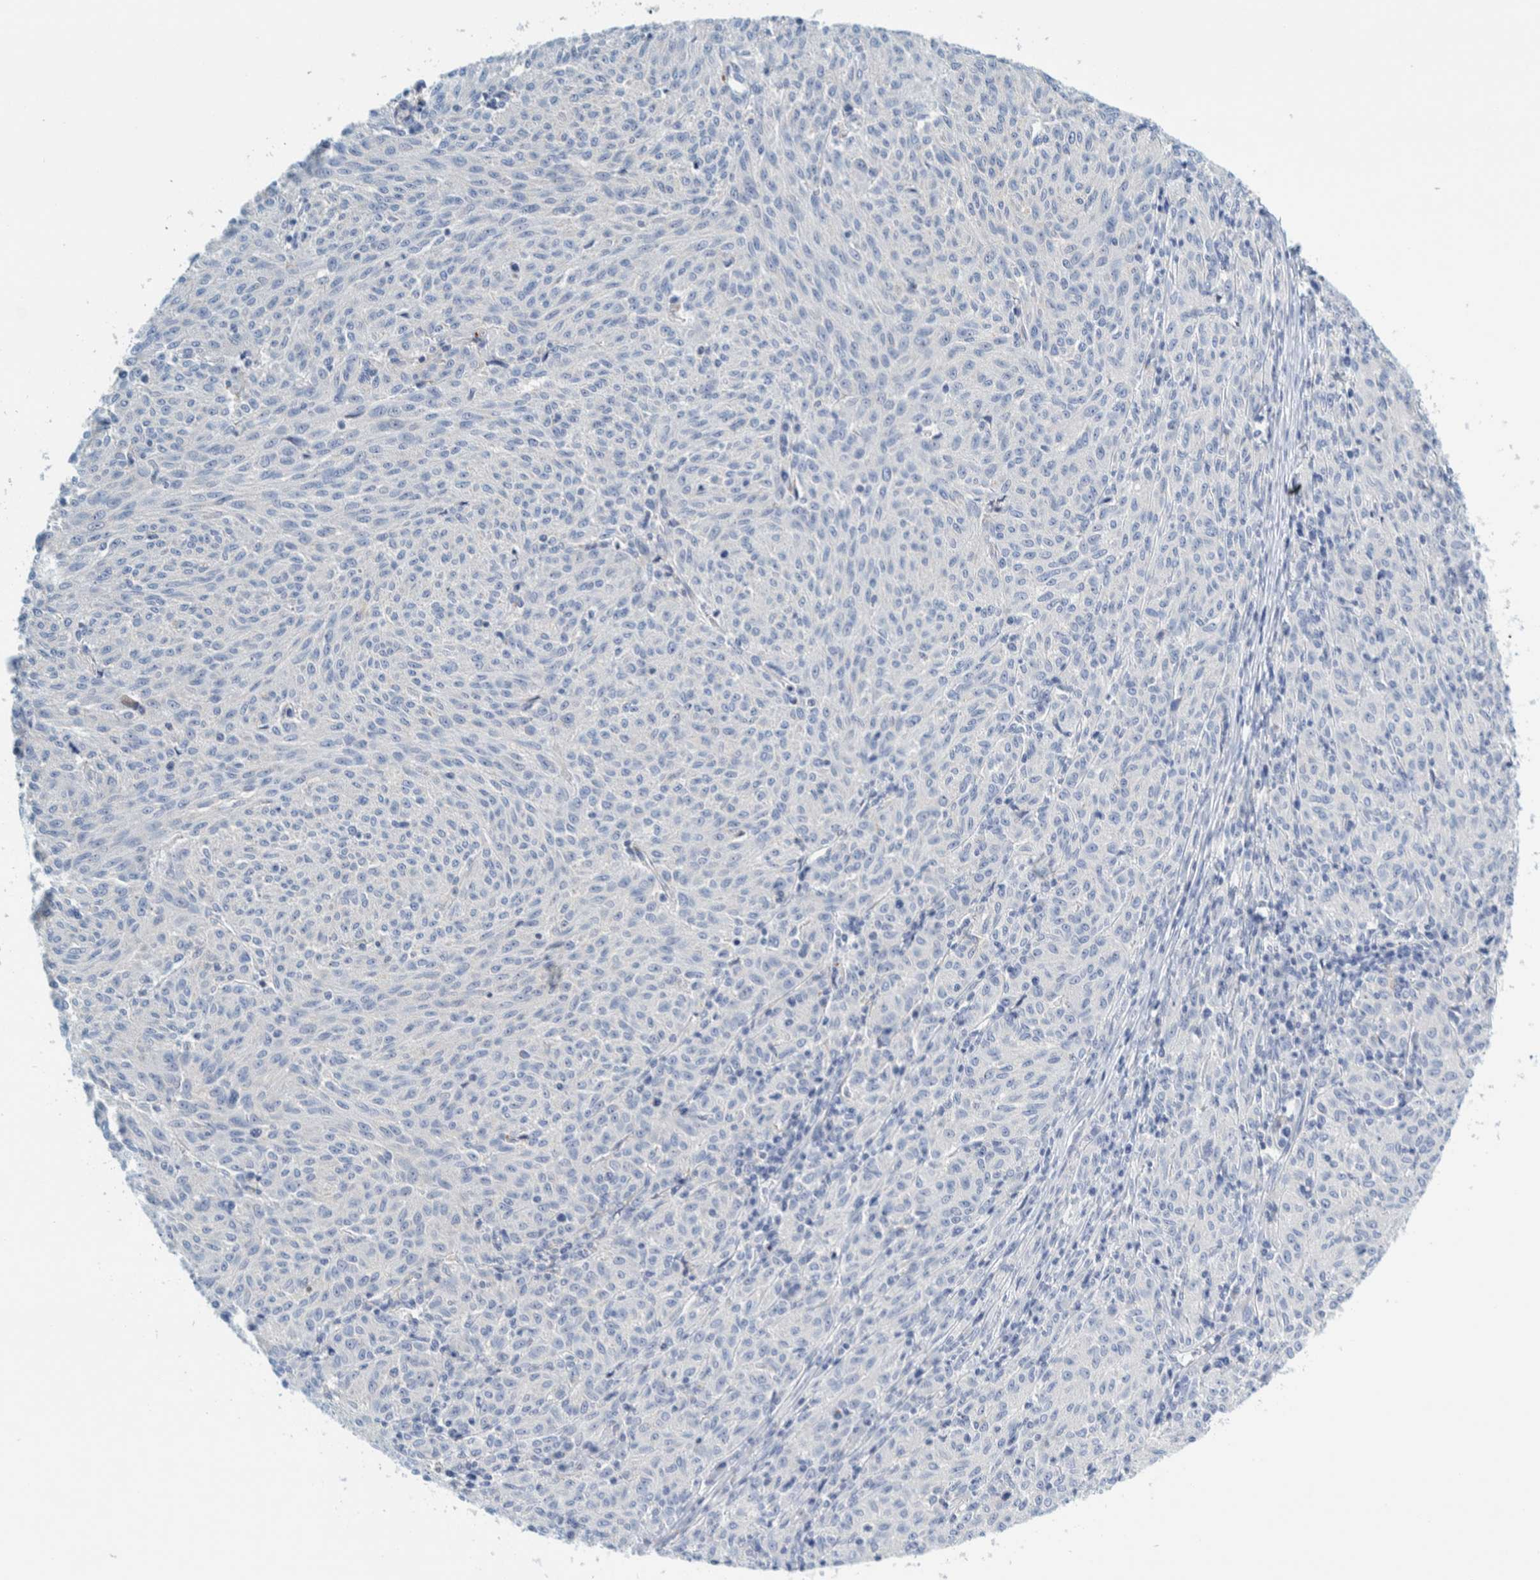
{"staining": {"intensity": "negative", "quantity": "none", "location": "none"}, "tissue": "melanoma", "cell_type": "Tumor cells", "image_type": "cancer", "snomed": [{"axis": "morphology", "description": "Malignant melanoma, NOS"}, {"axis": "topography", "description": "Skin"}], "caption": "Immunohistochemistry image of malignant melanoma stained for a protein (brown), which demonstrates no positivity in tumor cells.", "gene": "MOG", "patient": {"sex": "female", "age": 72}}